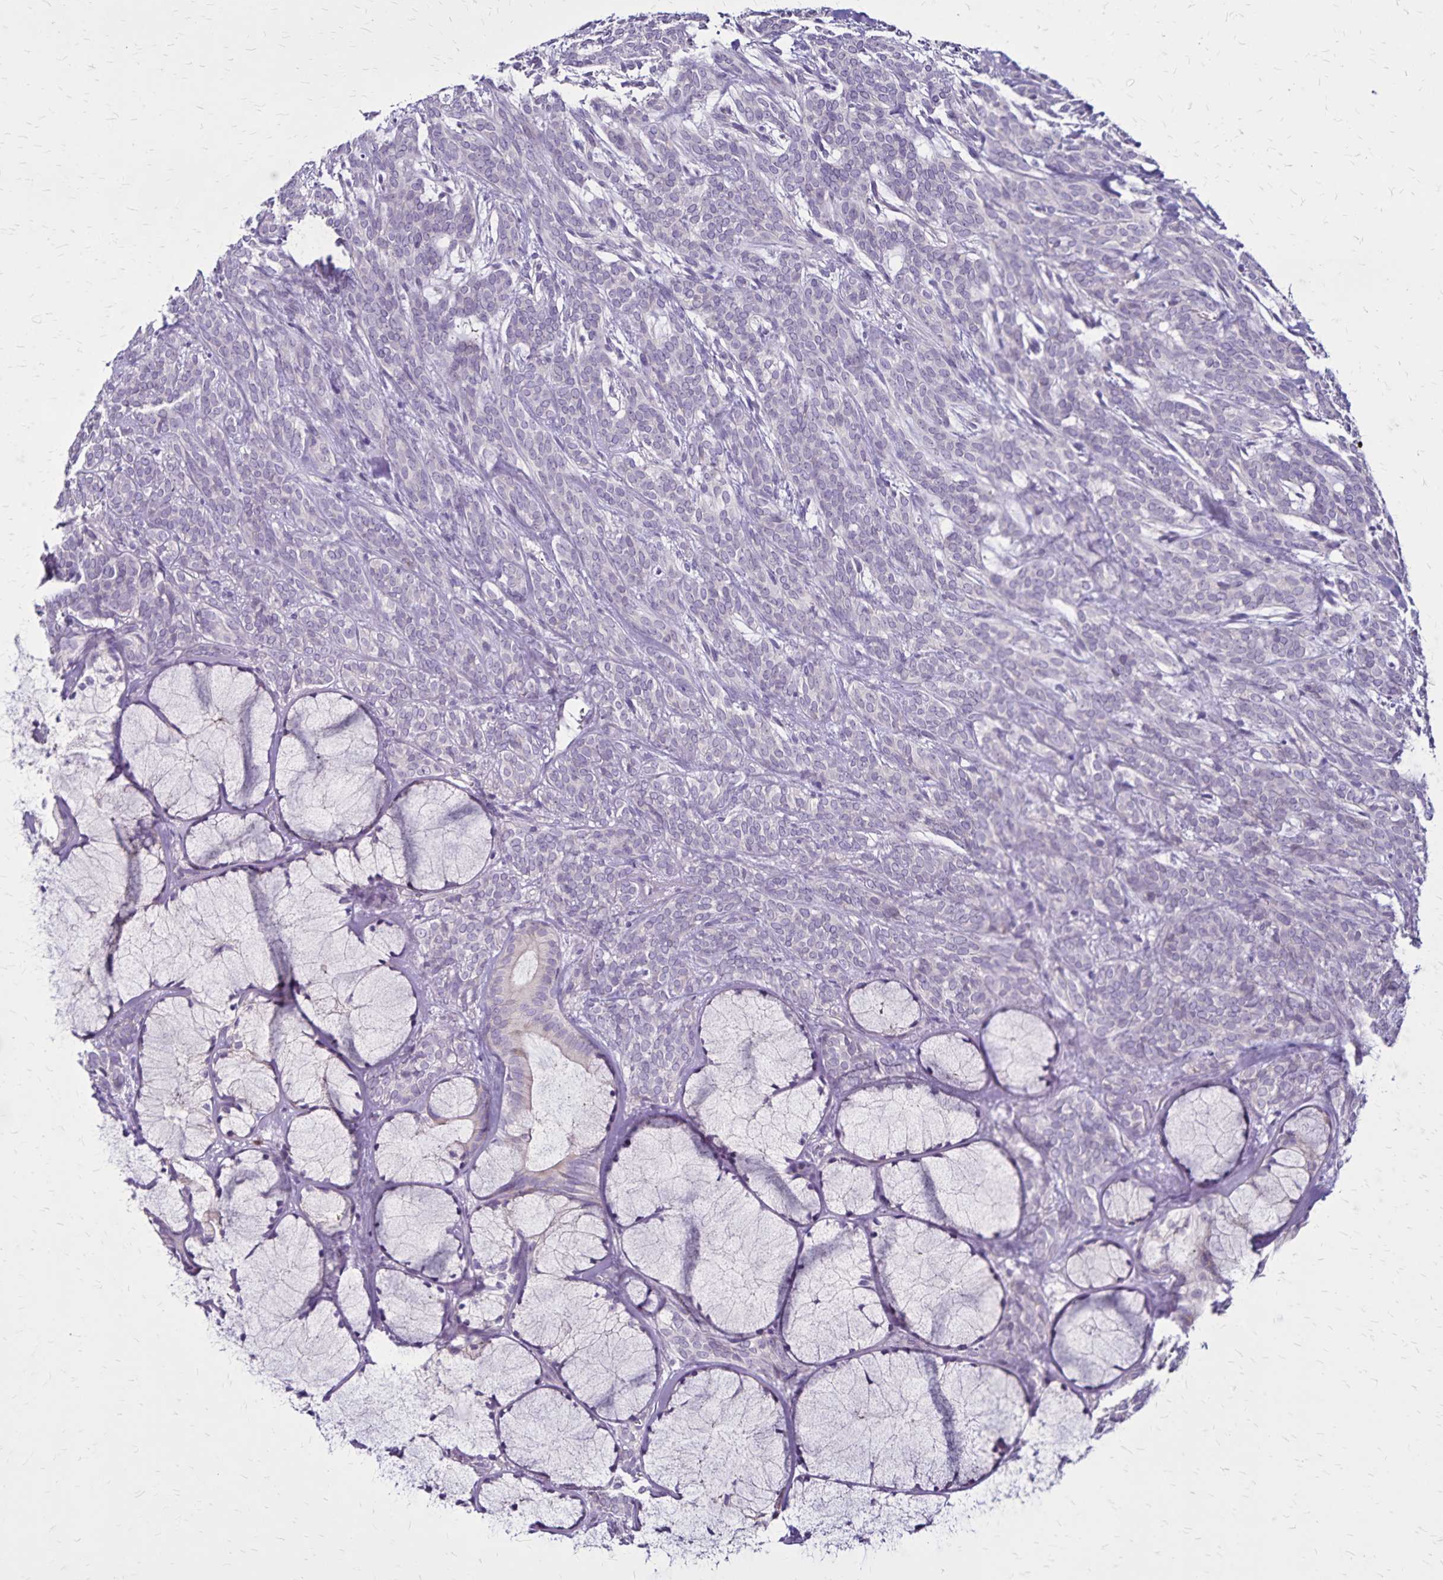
{"staining": {"intensity": "negative", "quantity": "none", "location": "none"}, "tissue": "head and neck cancer", "cell_type": "Tumor cells", "image_type": "cancer", "snomed": [{"axis": "morphology", "description": "Adenocarcinoma, NOS"}, {"axis": "topography", "description": "Head-Neck"}], "caption": "Tumor cells are negative for brown protein staining in head and neck cancer (adenocarcinoma).", "gene": "ULBP3", "patient": {"sex": "female", "age": 57}}